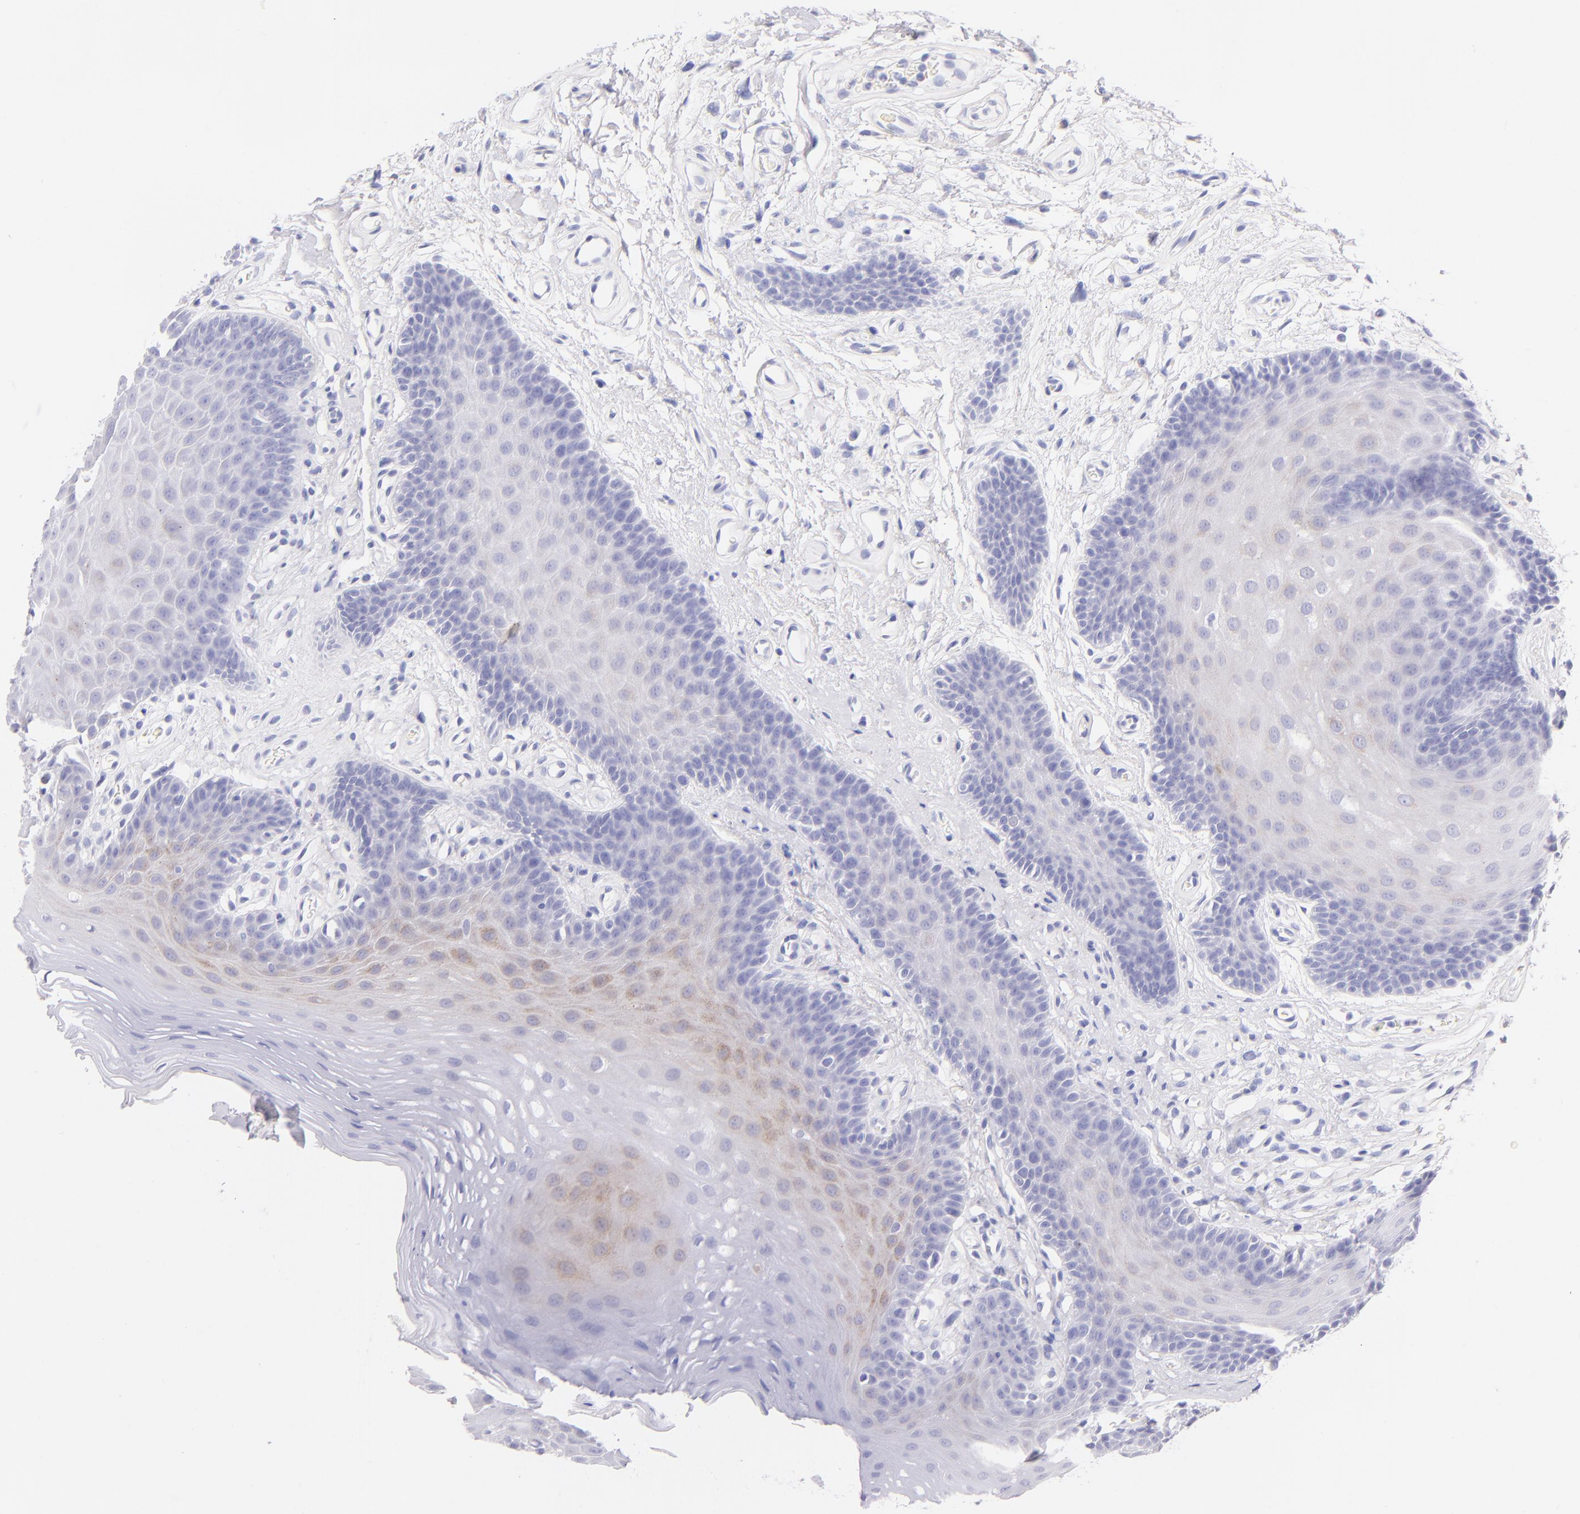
{"staining": {"intensity": "weak", "quantity": "<25%", "location": "cytoplasmic/membranous"}, "tissue": "oral mucosa", "cell_type": "Squamous epithelial cells", "image_type": "normal", "snomed": [{"axis": "morphology", "description": "Normal tissue, NOS"}, {"axis": "topography", "description": "Oral tissue"}], "caption": "An immunohistochemistry histopathology image of benign oral mucosa is shown. There is no staining in squamous epithelial cells of oral mucosa.", "gene": "SDC1", "patient": {"sex": "male", "age": 62}}